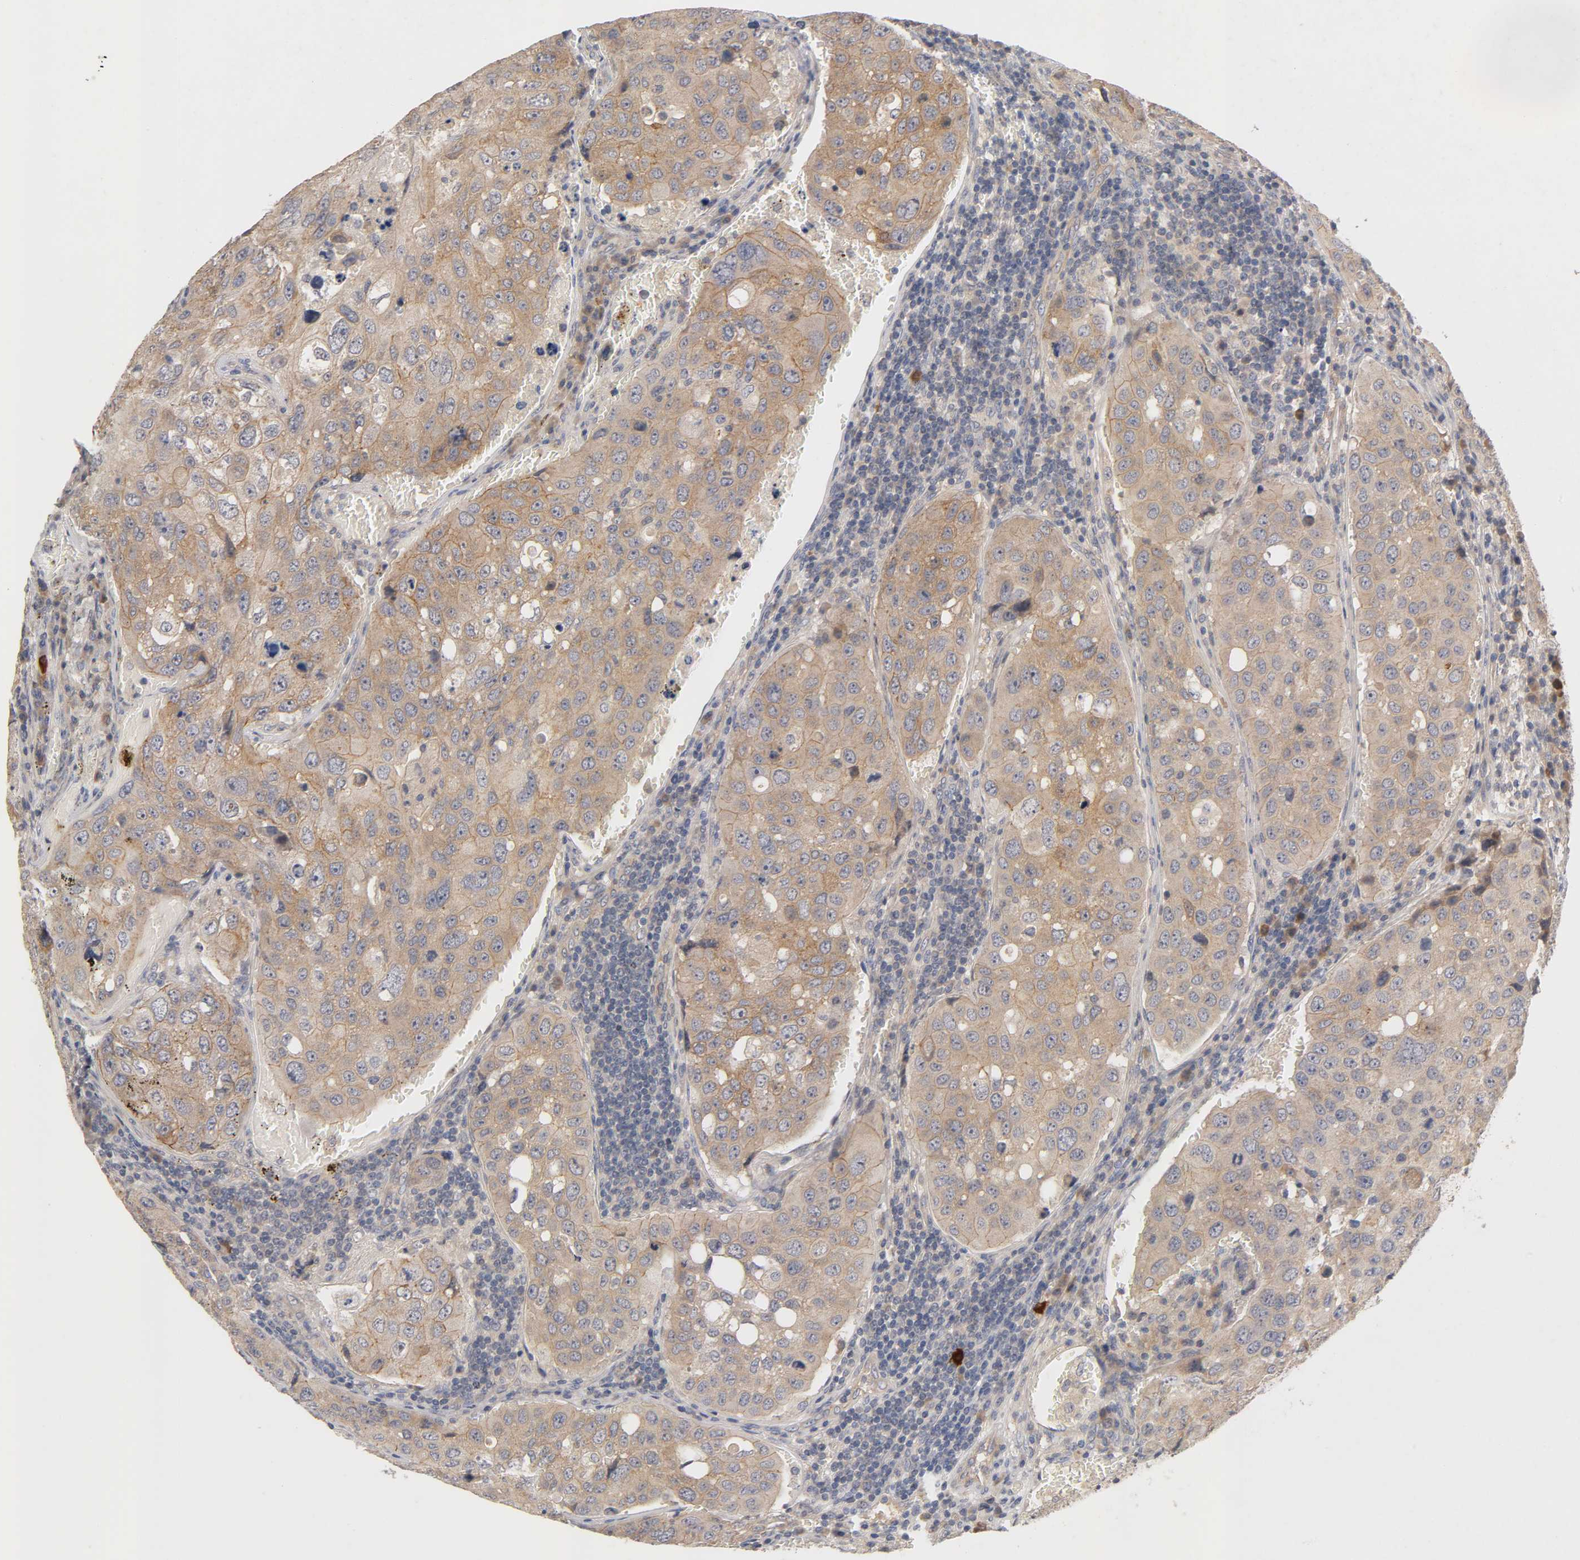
{"staining": {"intensity": "moderate", "quantity": ">75%", "location": "cytoplasmic/membranous"}, "tissue": "urothelial cancer", "cell_type": "Tumor cells", "image_type": "cancer", "snomed": [{"axis": "morphology", "description": "Urothelial carcinoma, High grade"}, {"axis": "topography", "description": "Lymph node"}, {"axis": "topography", "description": "Urinary bladder"}], "caption": "Moderate cytoplasmic/membranous staining is present in about >75% of tumor cells in urothelial cancer.", "gene": "PDZD11", "patient": {"sex": "male", "age": 51}}